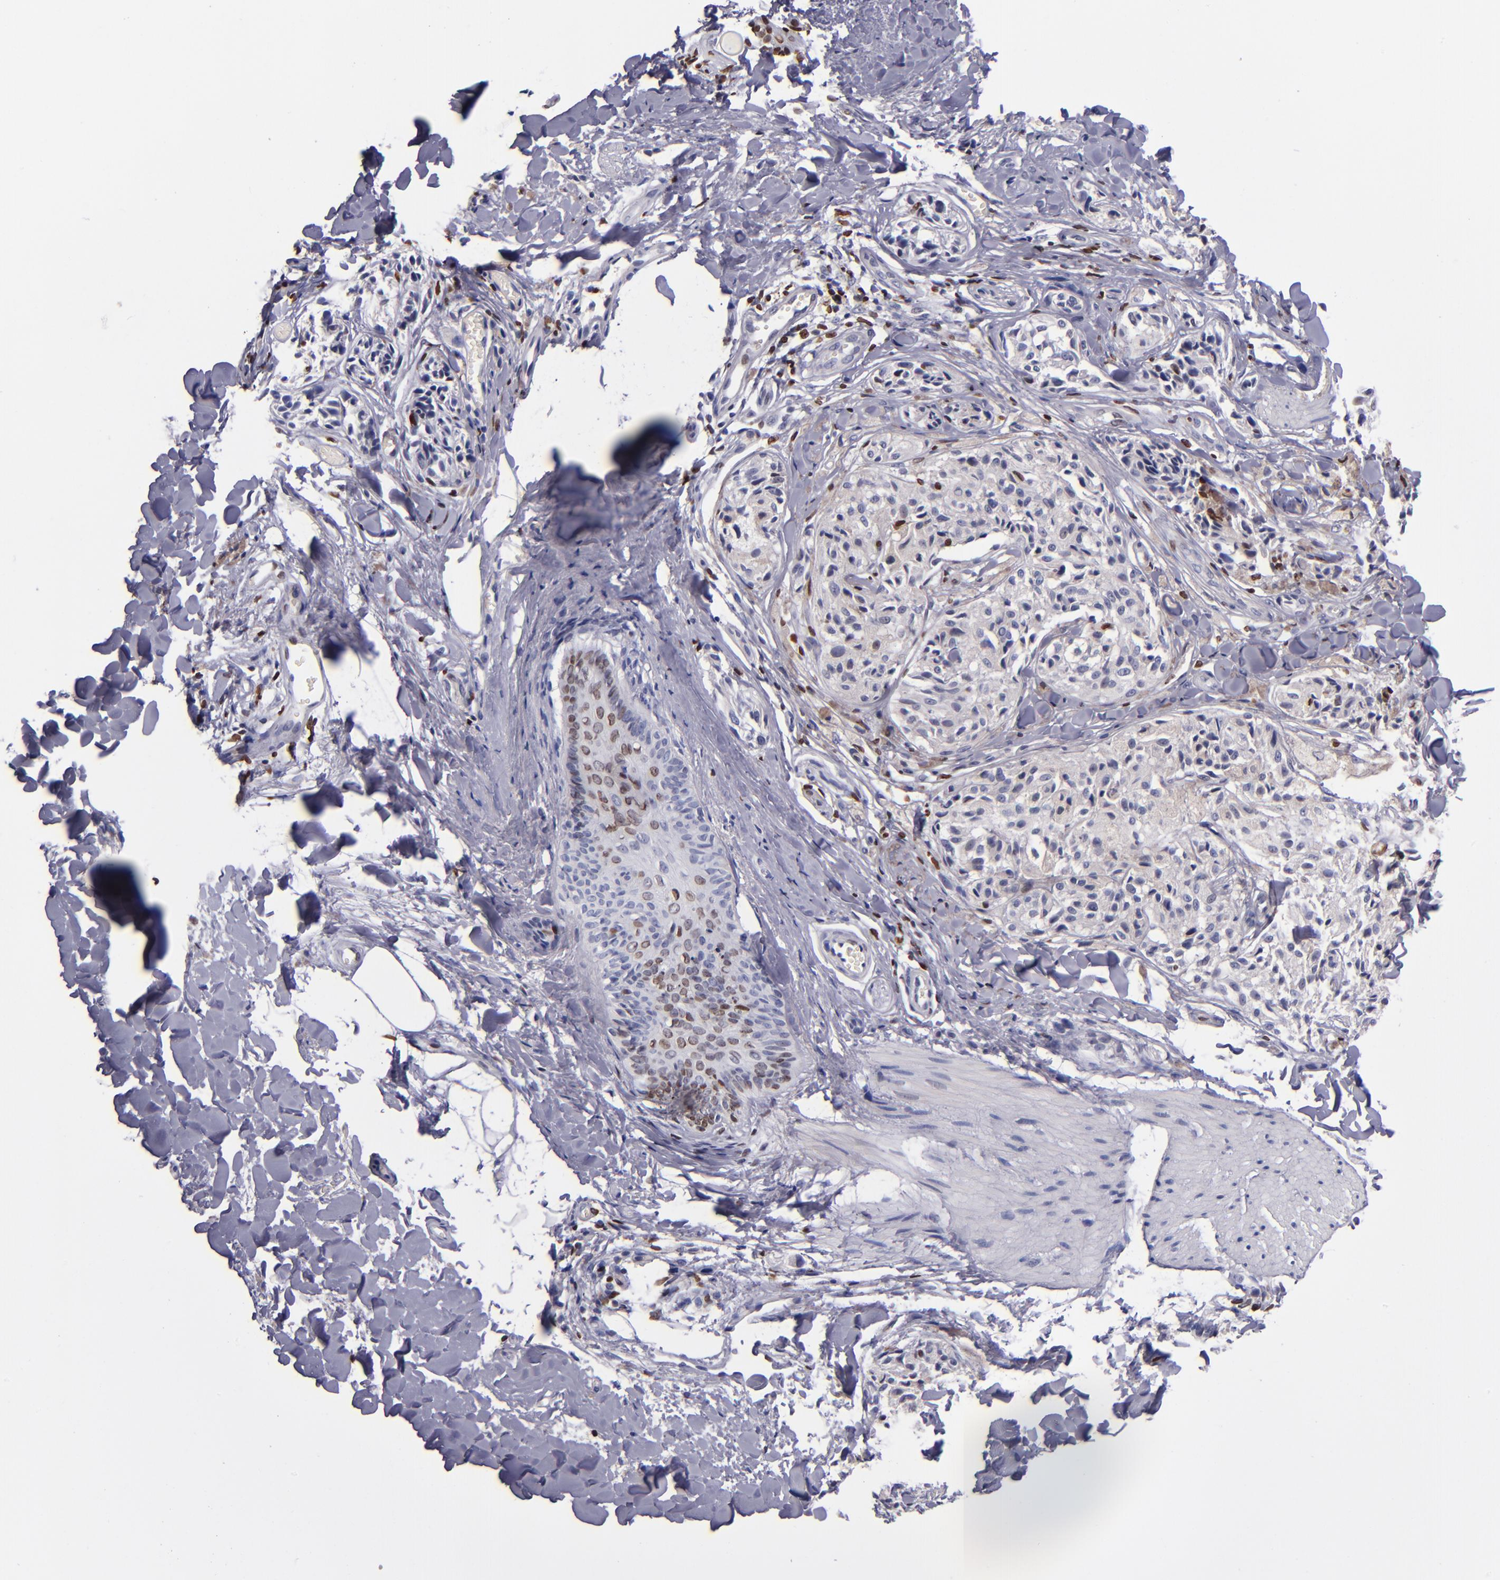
{"staining": {"intensity": "weak", "quantity": "25%-75%", "location": "nuclear"}, "tissue": "melanoma", "cell_type": "Tumor cells", "image_type": "cancer", "snomed": [{"axis": "morphology", "description": "Malignant melanoma, Metastatic site"}, {"axis": "topography", "description": "Skin"}], "caption": "Immunohistochemical staining of human melanoma exhibits low levels of weak nuclear protein positivity in about 25%-75% of tumor cells. (IHC, brightfield microscopy, high magnification).", "gene": "CDKL5", "patient": {"sex": "female", "age": 66}}